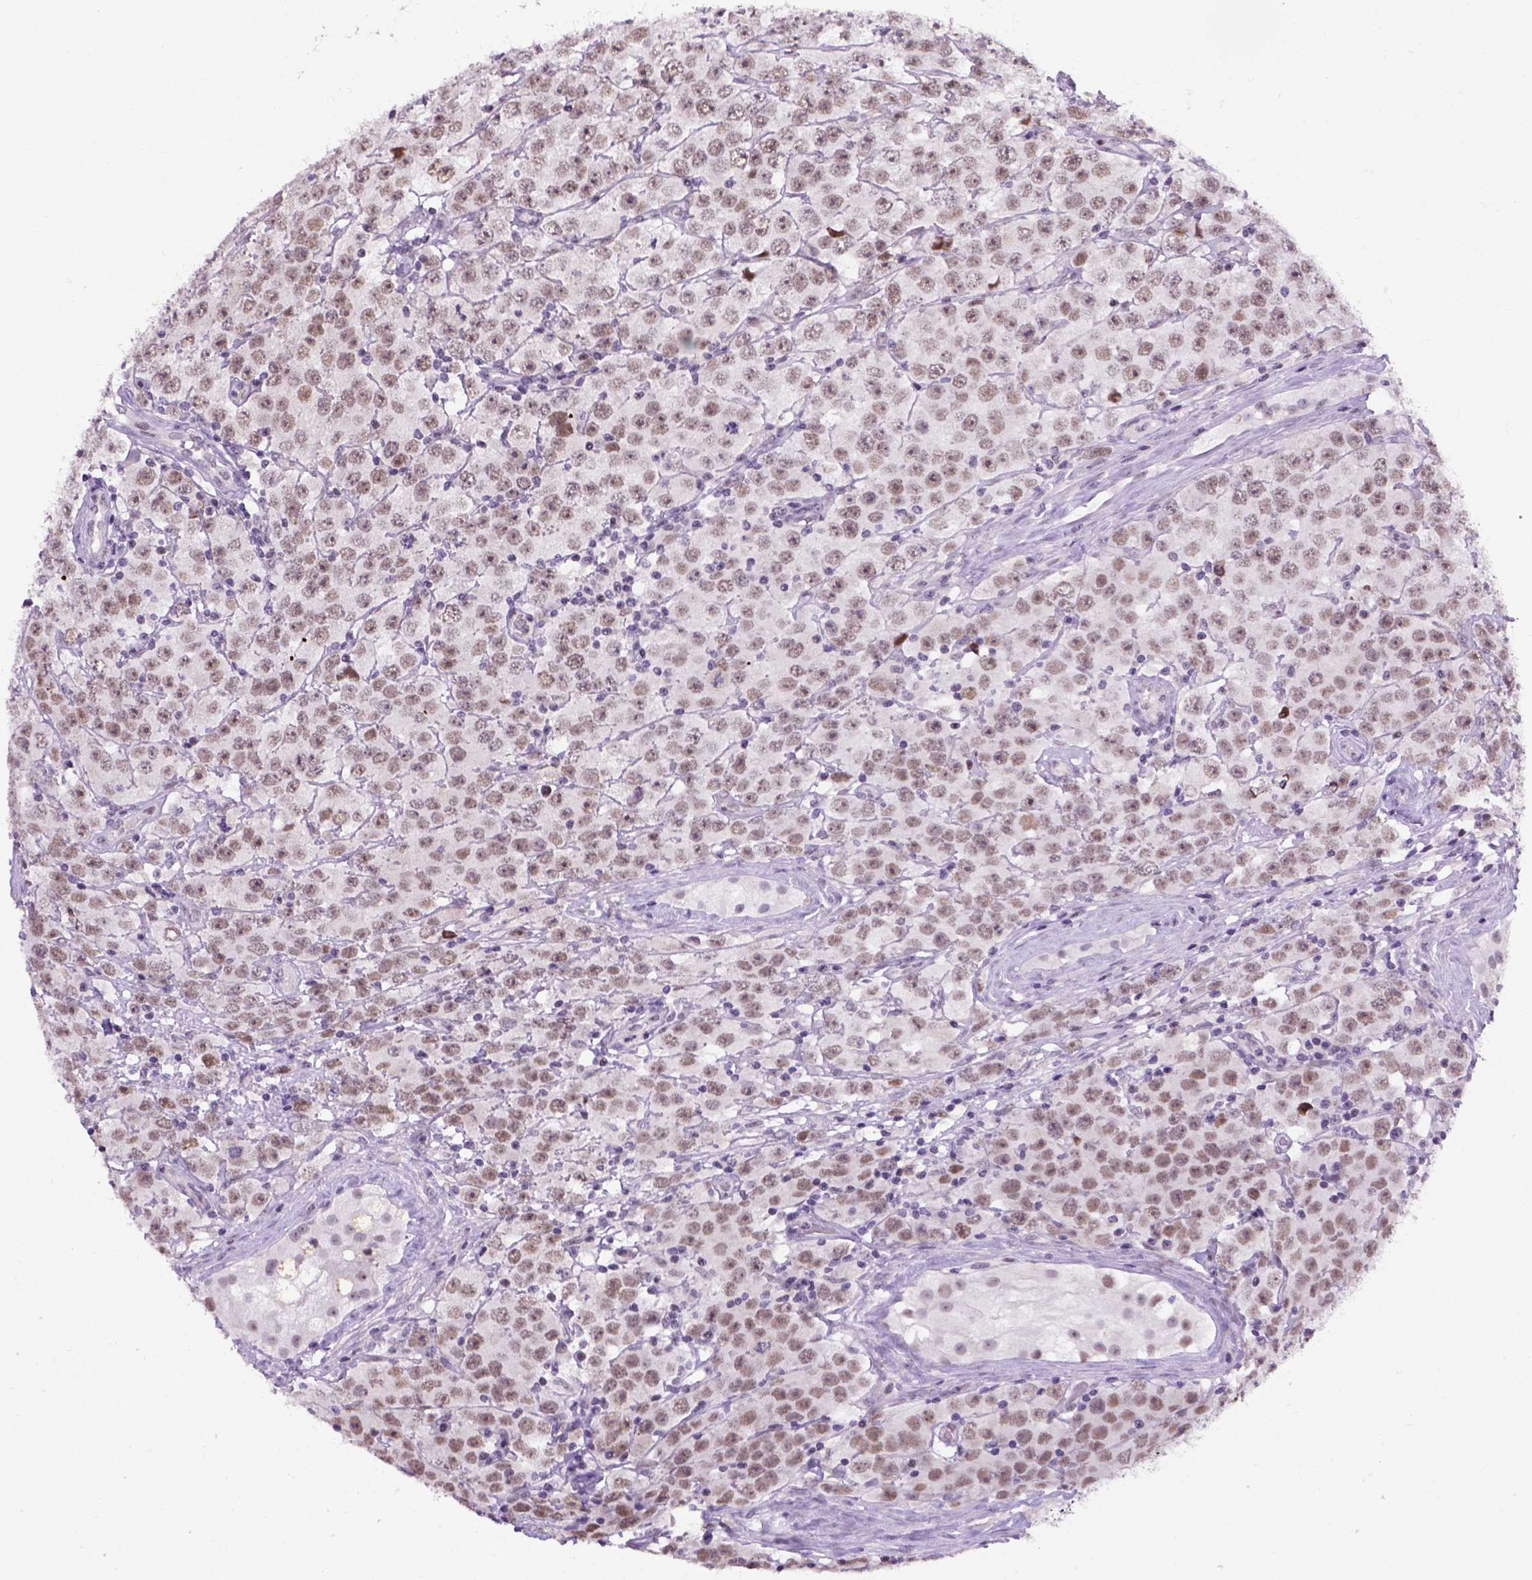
{"staining": {"intensity": "weak", "quantity": ">75%", "location": "nuclear"}, "tissue": "testis cancer", "cell_type": "Tumor cells", "image_type": "cancer", "snomed": [{"axis": "morphology", "description": "Seminoma, NOS"}, {"axis": "topography", "description": "Testis"}], "caption": "A histopathology image of testis cancer (seminoma) stained for a protein exhibits weak nuclear brown staining in tumor cells.", "gene": "TBPL1", "patient": {"sex": "male", "age": 52}}